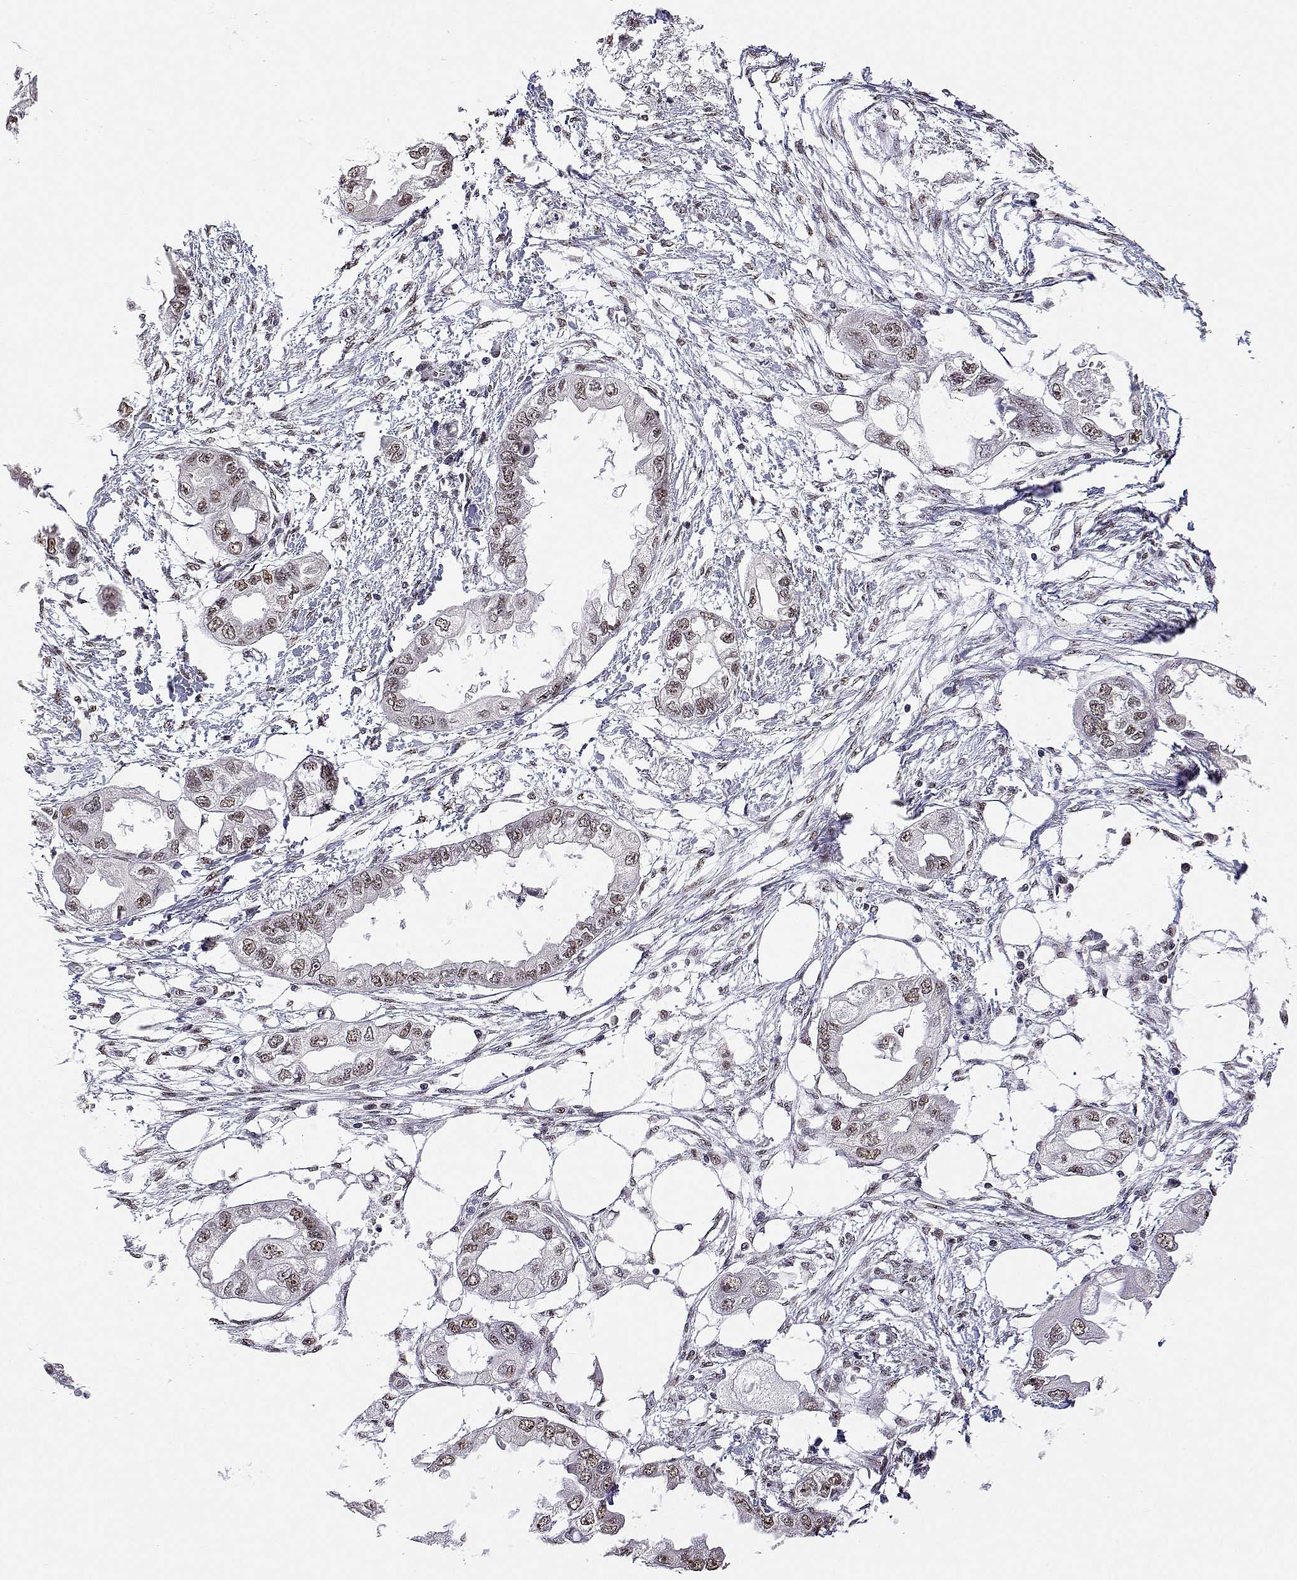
{"staining": {"intensity": "weak", "quantity": ">75%", "location": "nuclear"}, "tissue": "endometrial cancer", "cell_type": "Tumor cells", "image_type": "cancer", "snomed": [{"axis": "morphology", "description": "Adenocarcinoma, NOS"}, {"axis": "morphology", "description": "Adenocarcinoma, metastatic, NOS"}, {"axis": "topography", "description": "Adipose tissue"}, {"axis": "topography", "description": "Endometrium"}], "caption": "Immunohistochemical staining of endometrial adenocarcinoma exhibits weak nuclear protein expression in about >75% of tumor cells.", "gene": "ADAR", "patient": {"sex": "female", "age": 67}}